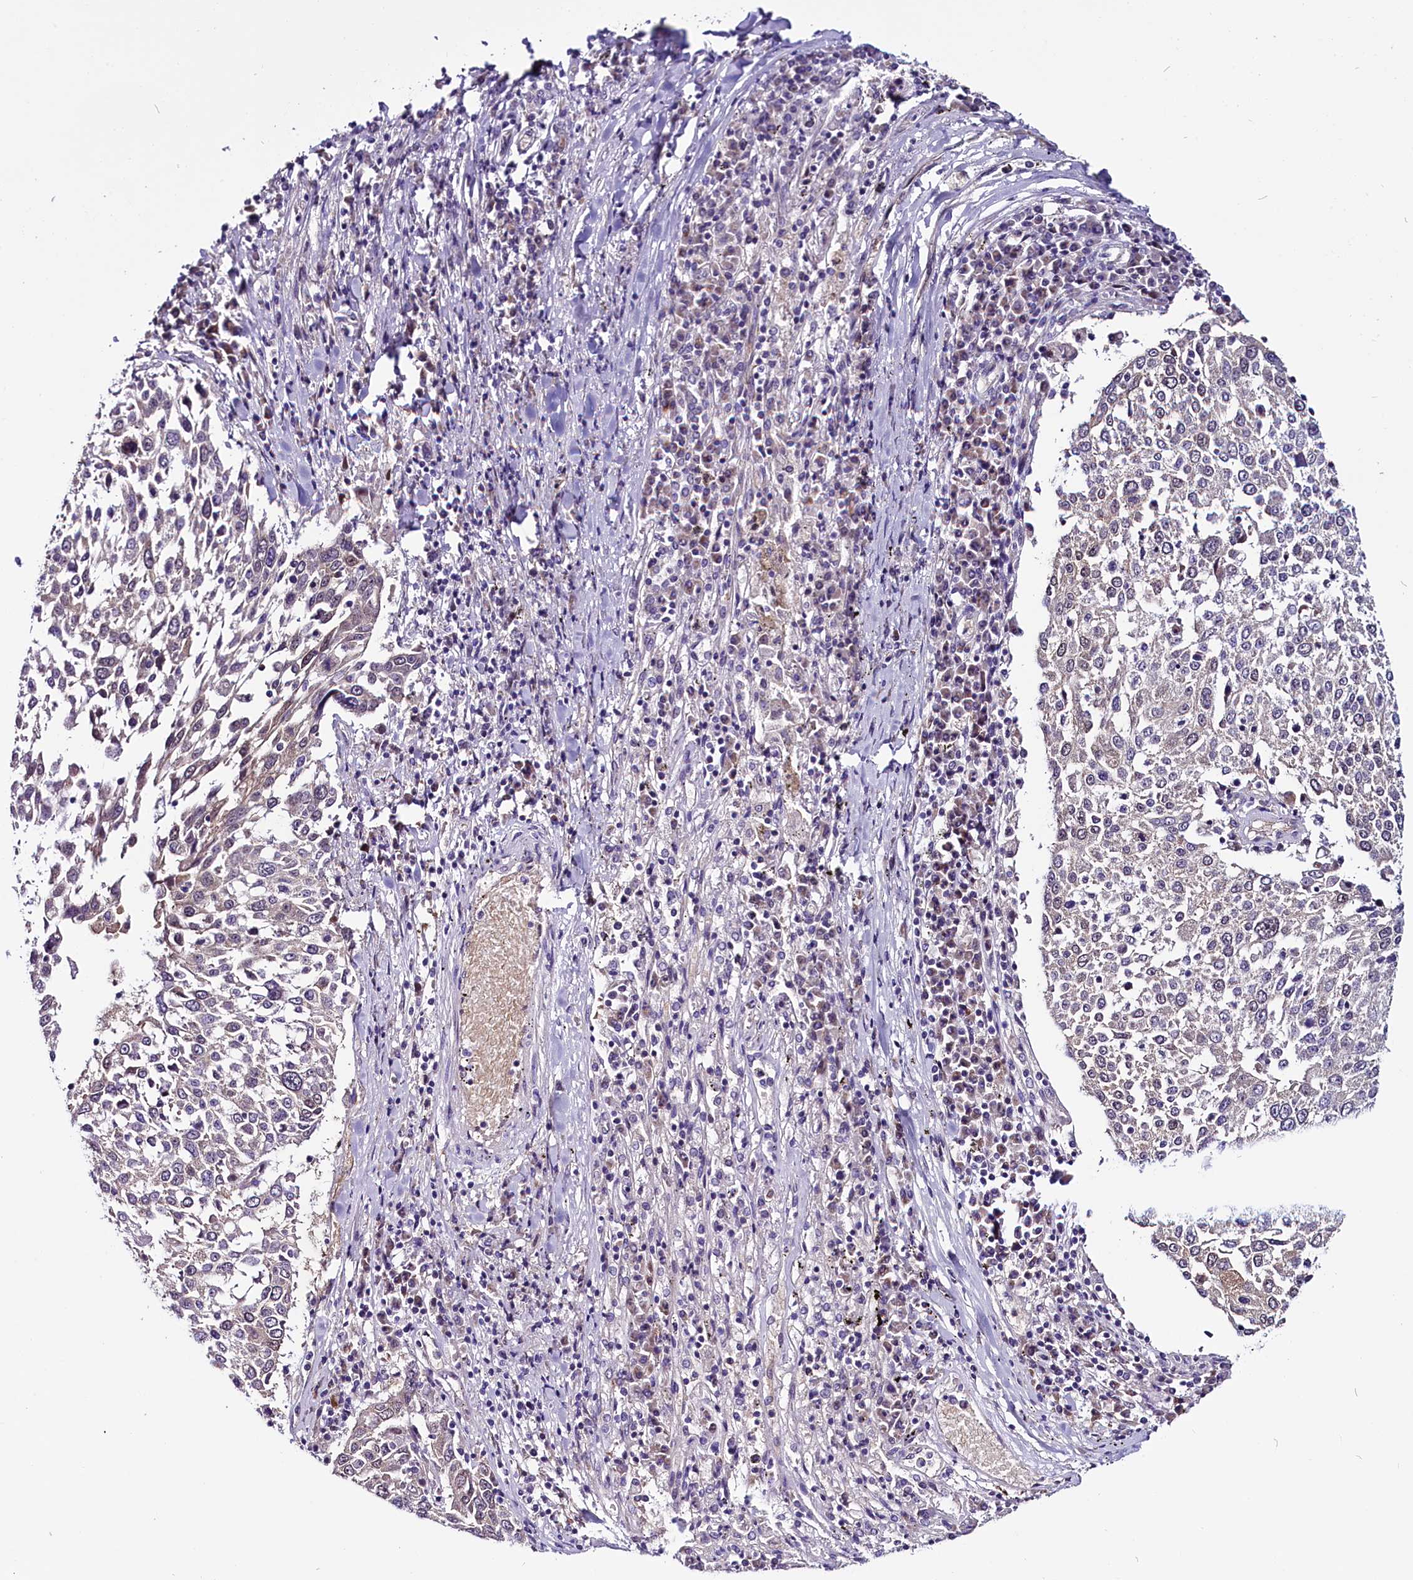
{"staining": {"intensity": "negative", "quantity": "none", "location": "none"}, "tissue": "lung cancer", "cell_type": "Tumor cells", "image_type": "cancer", "snomed": [{"axis": "morphology", "description": "Squamous cell carcinoma, NOS"}, {"axis": "topography", "description": "Lung"}], "caption": "Tumor cells show no significant protein staining in lung cancer.", "gene": "C9orf40", "patient": {"sex": "male", "age": 65}}